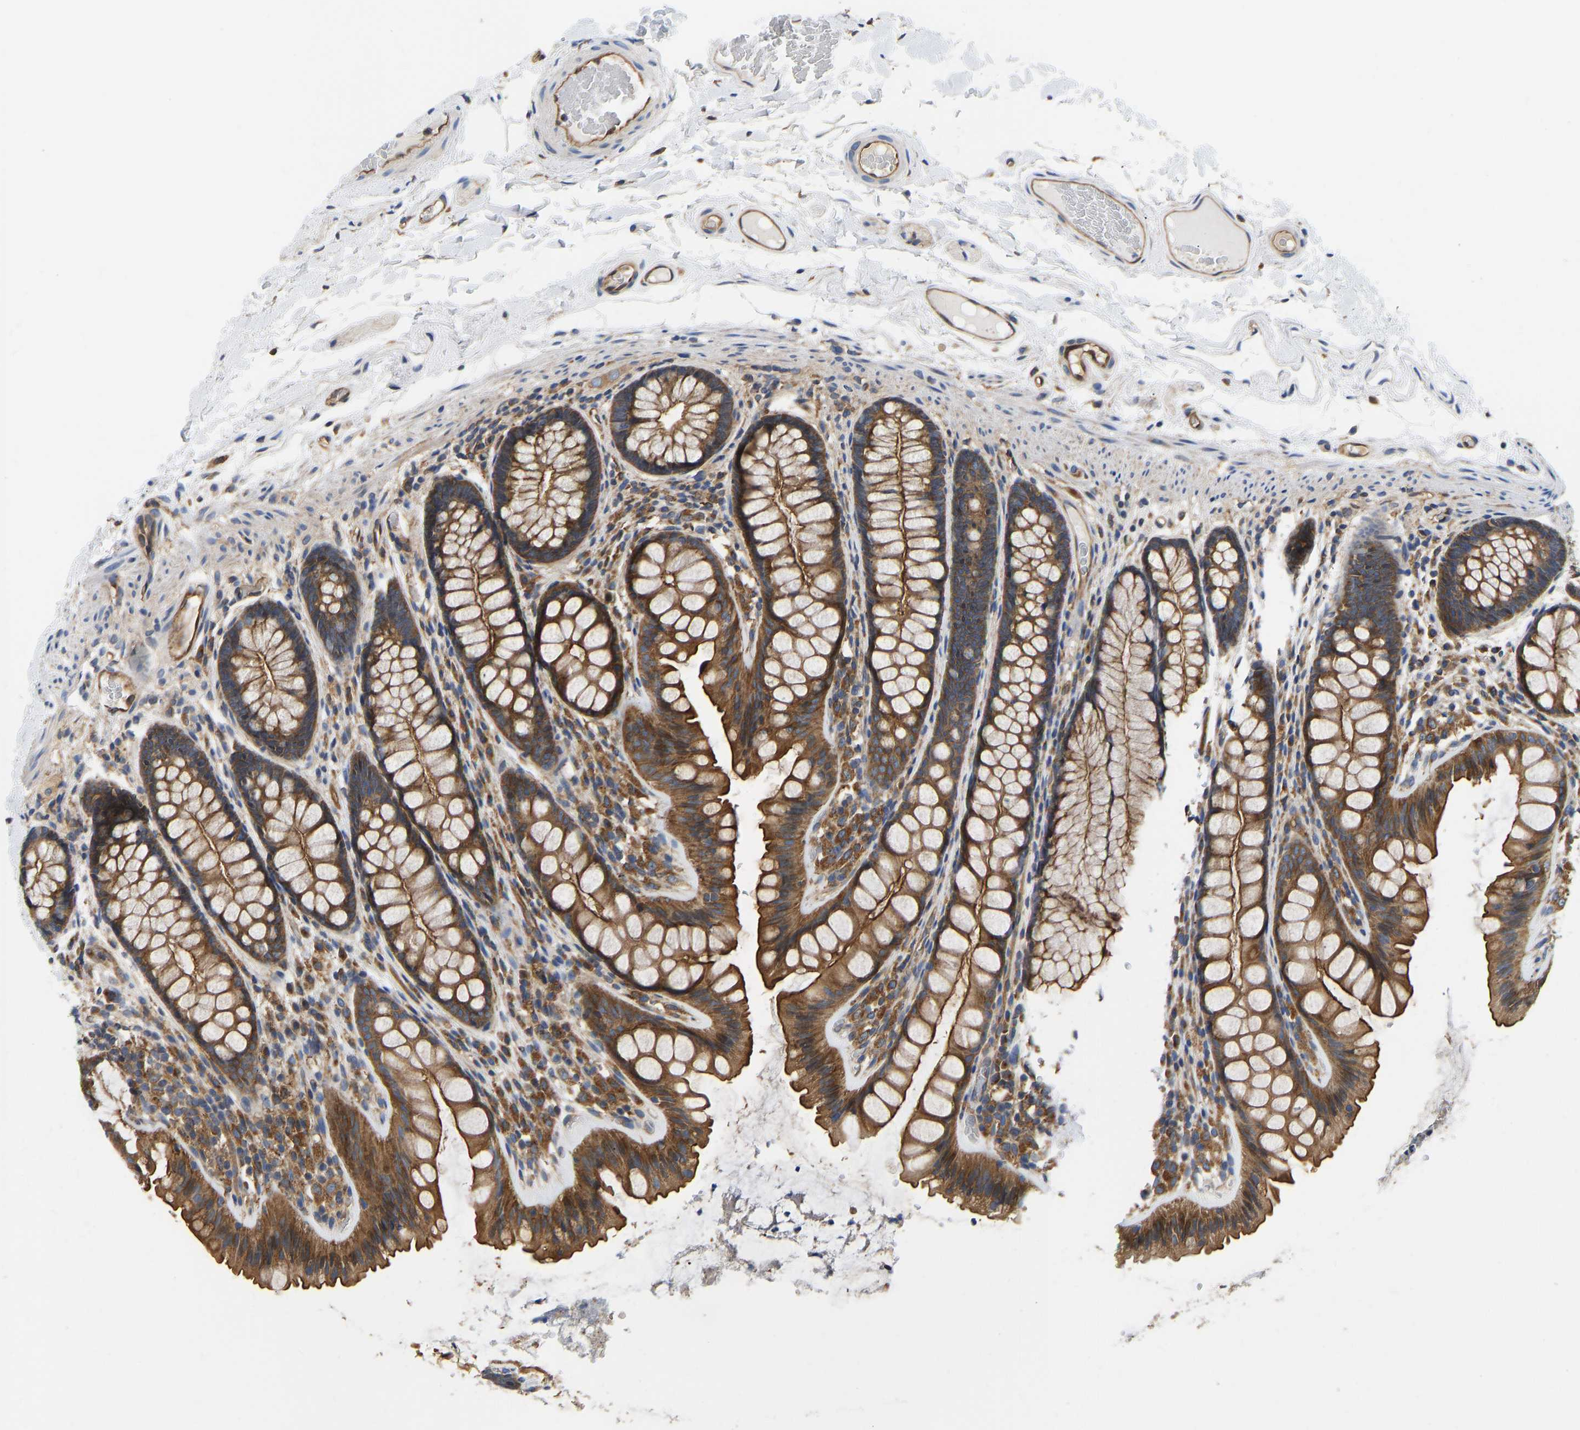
{"staining": {"intensity": "moderate", "quantity": ">75%", "location": "cytoplasmic/membranous"}, "tissue": "colon", "cell_type": "Endothelial cells", "image_type": "normal", "snomed": [{"axis": "morphology", "description": "Normal tissue, NOS"}, {"axis": "topography", "description": "Colon"}], "caption": "Immunohistochemical staining of unremarkable colon demonstrates medium levels of moderate cytoplasmic/membranous expression in about >75% of endothelial cells.", "gene": "FLNB", "patient": {"sex": "female", "age": 56}}